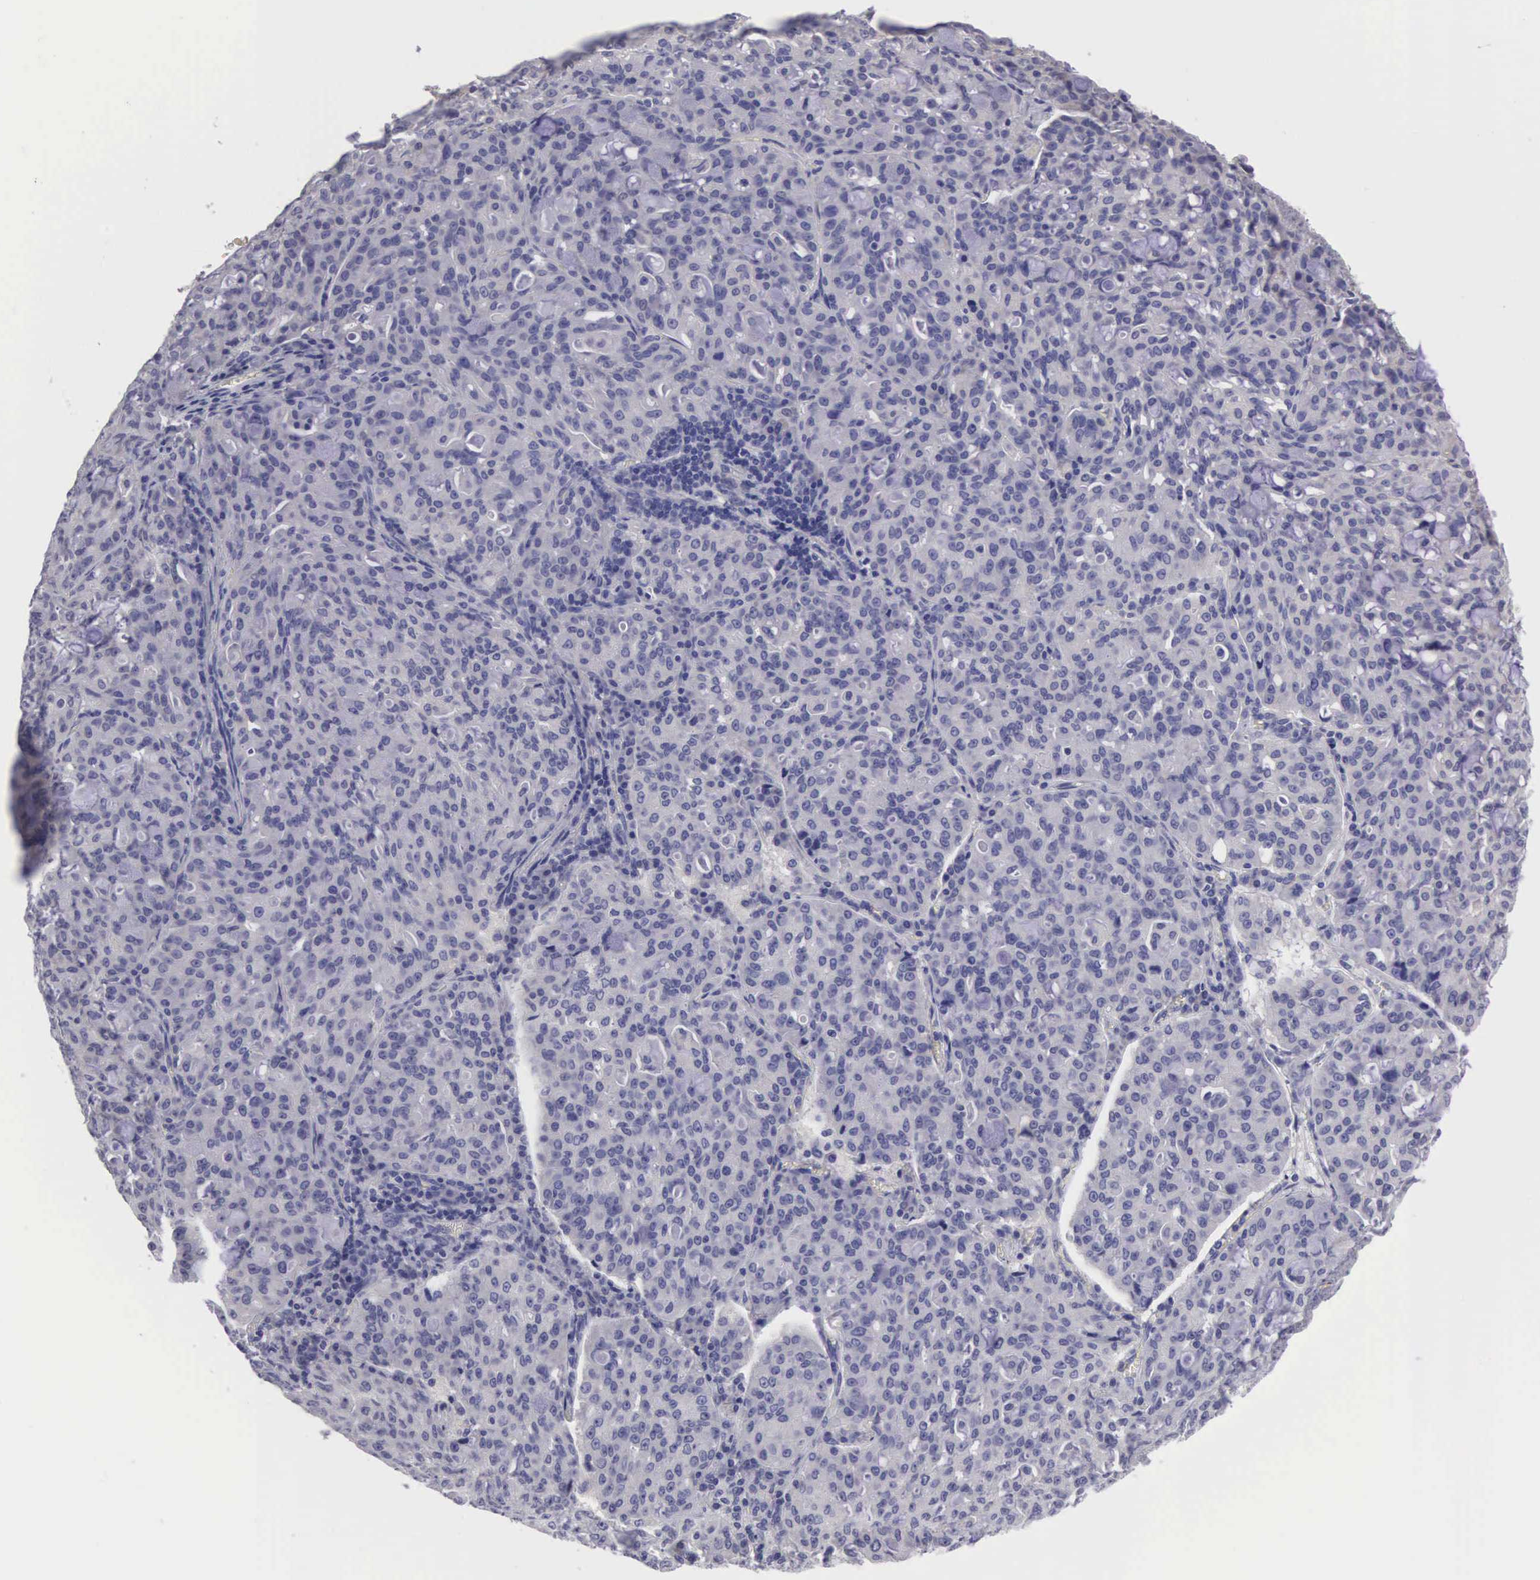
{"staining": {"intensity": "negative", "quantity": "none", "location": "none"}, "tissue": "lung cancer", "cell_type": "Tumor cells", "image_type": "cancer", "snomed": [{"axis": "morphology", "description": "Adenocarcinoma, NOS"}, {"axis": "topography", "description": "Lung"}], "caption": "Human adenocarcinoma (lung) stained for a protein using immunohistochemistry (IHC) displays no positivity in tumor cells.", "gene": "SLITRK4", "patient": {"sex": "female", "age": 44}}